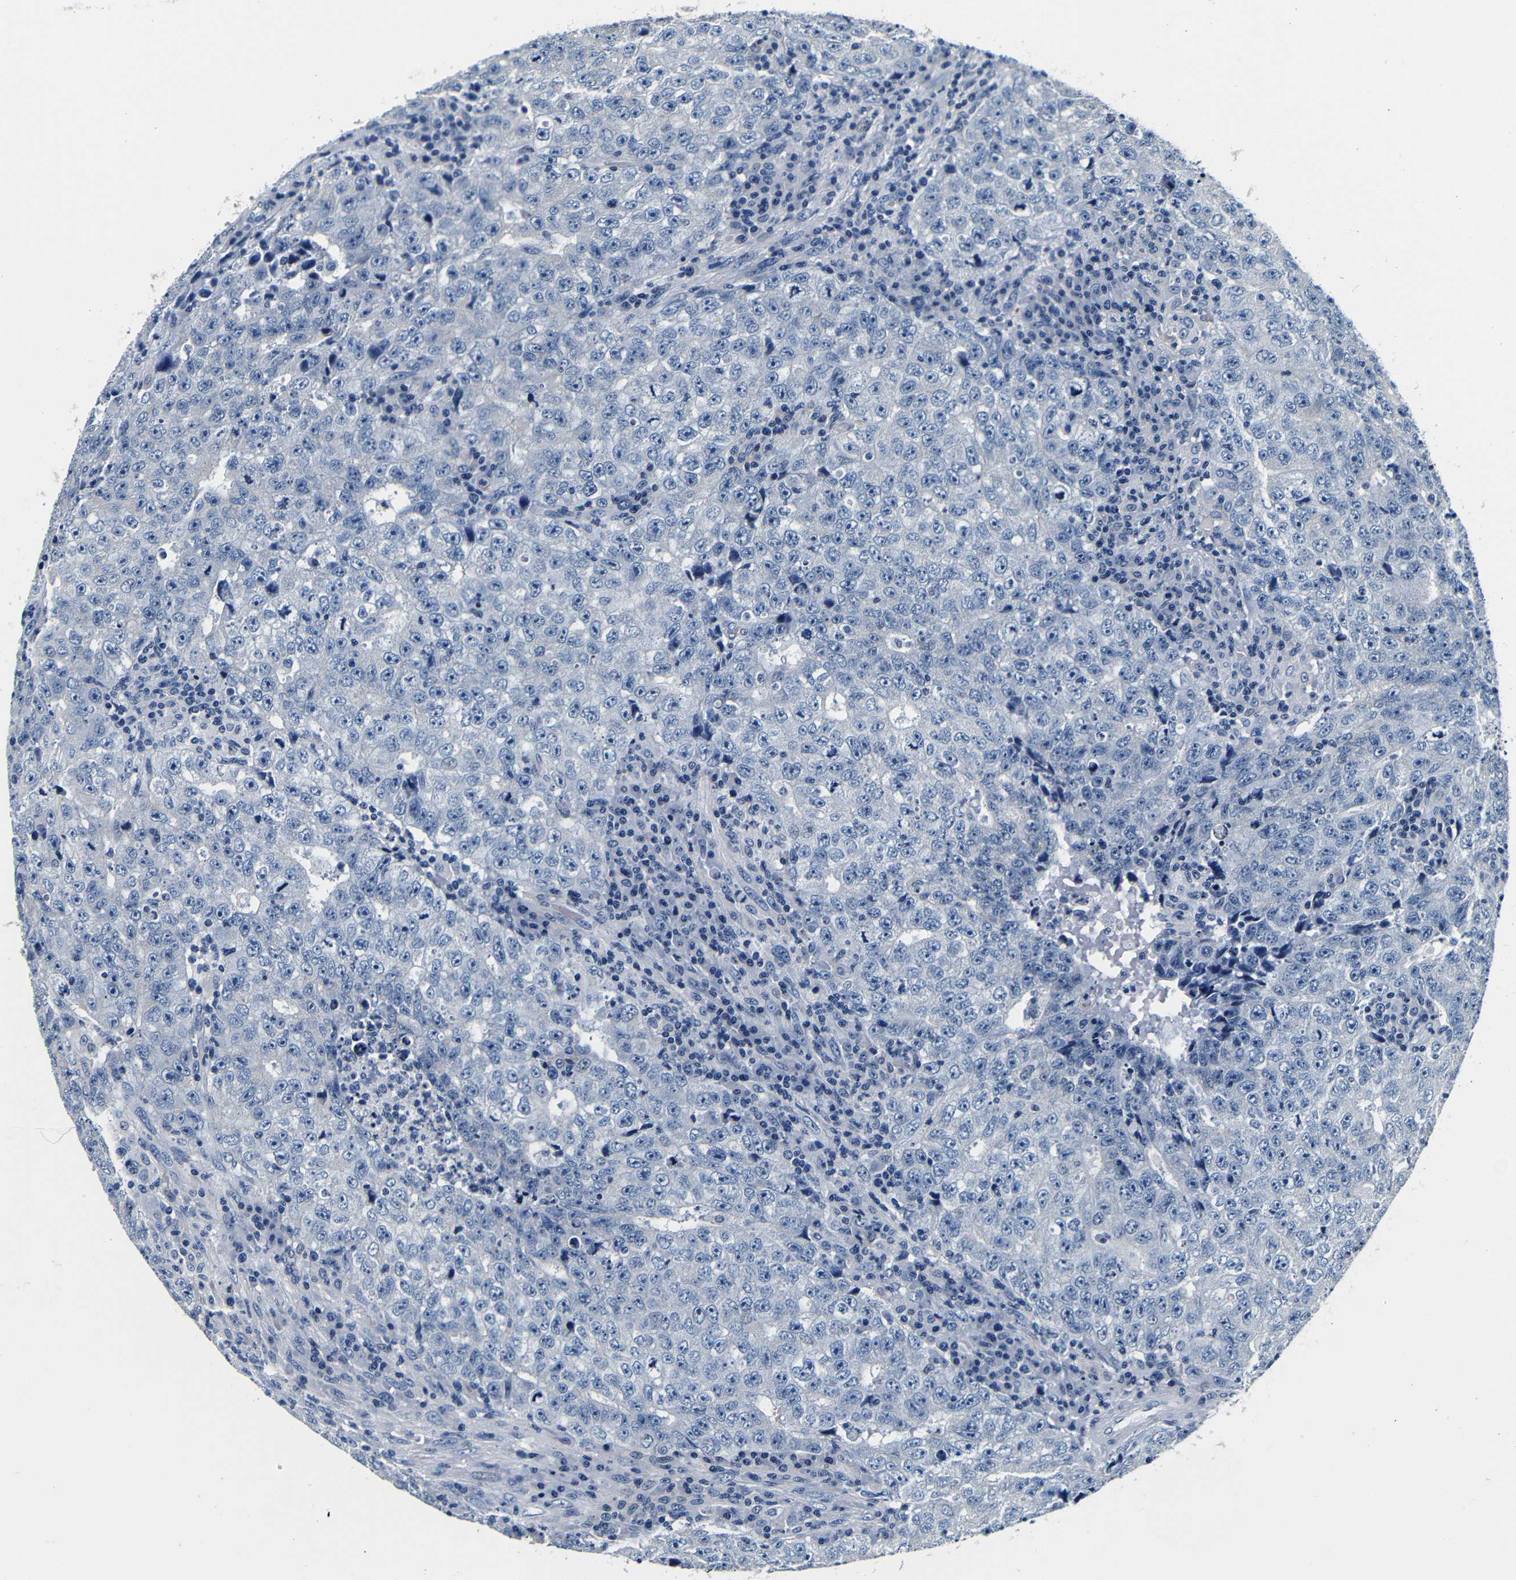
{"staining": {"intensity": "negative", "quantity": "none", "location": "none"}, "tissue": "testis cancer", "cell_type": "Tumor cells", "image_type": "cancer", "snomed": [{"axis": "morphology", "description": "Necrosis, NOS"}, {"axis": "morphology", "description": "Carcinoma, Embryonal, NOS"}, {"axis": "topography", "description": "Testis"}], "caption": "Tumor cells are negative for brown protein staining in testis cancer.", "gene": "GP1BA", "patient": {"sex": "male", "age": 19}}